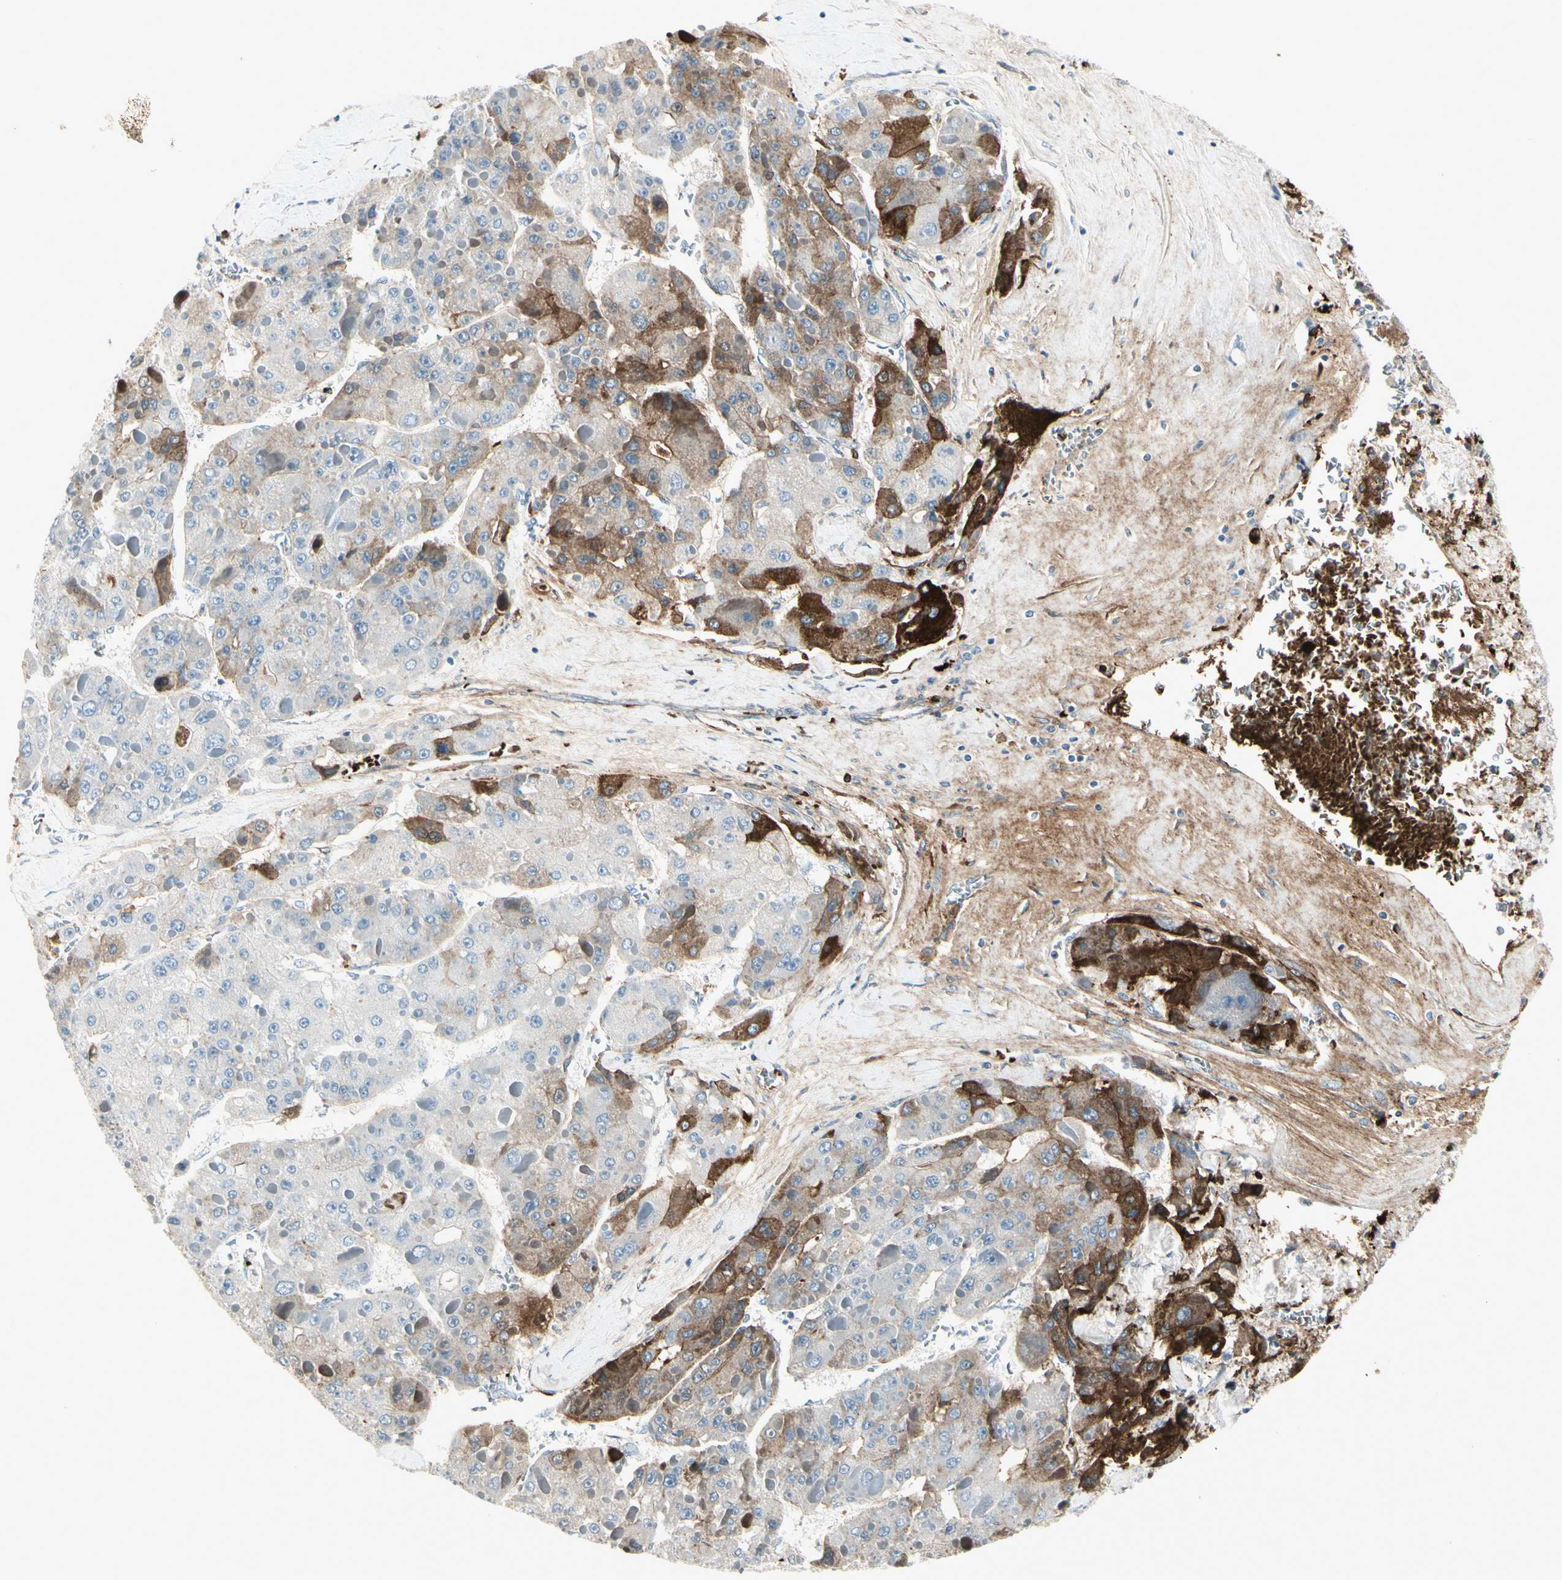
{"staining": {"intensity": "moderate", "quantity": "<25%", "location": "cytoplasmic/membranous"}, "tissue": "liver cancer", "cell_type": "Tumor cells", "image_type": "cancer", "snomed": [{"axis": "morphology", "description": "Carcinoma, Hepatocellular, NOS"}, {"axis": "topography", "description": "Liver"}], "caption": "IHC (DAB (3,3'-diaminobenzidine)) staining of human liver hepatocellular carcinoma exhibits moderate cytoplasmic/membranous protein positivity in approximately <25% of tumor cells.", "gene": "IGHG1", "patient": {"sex": "female", "age": 73}}